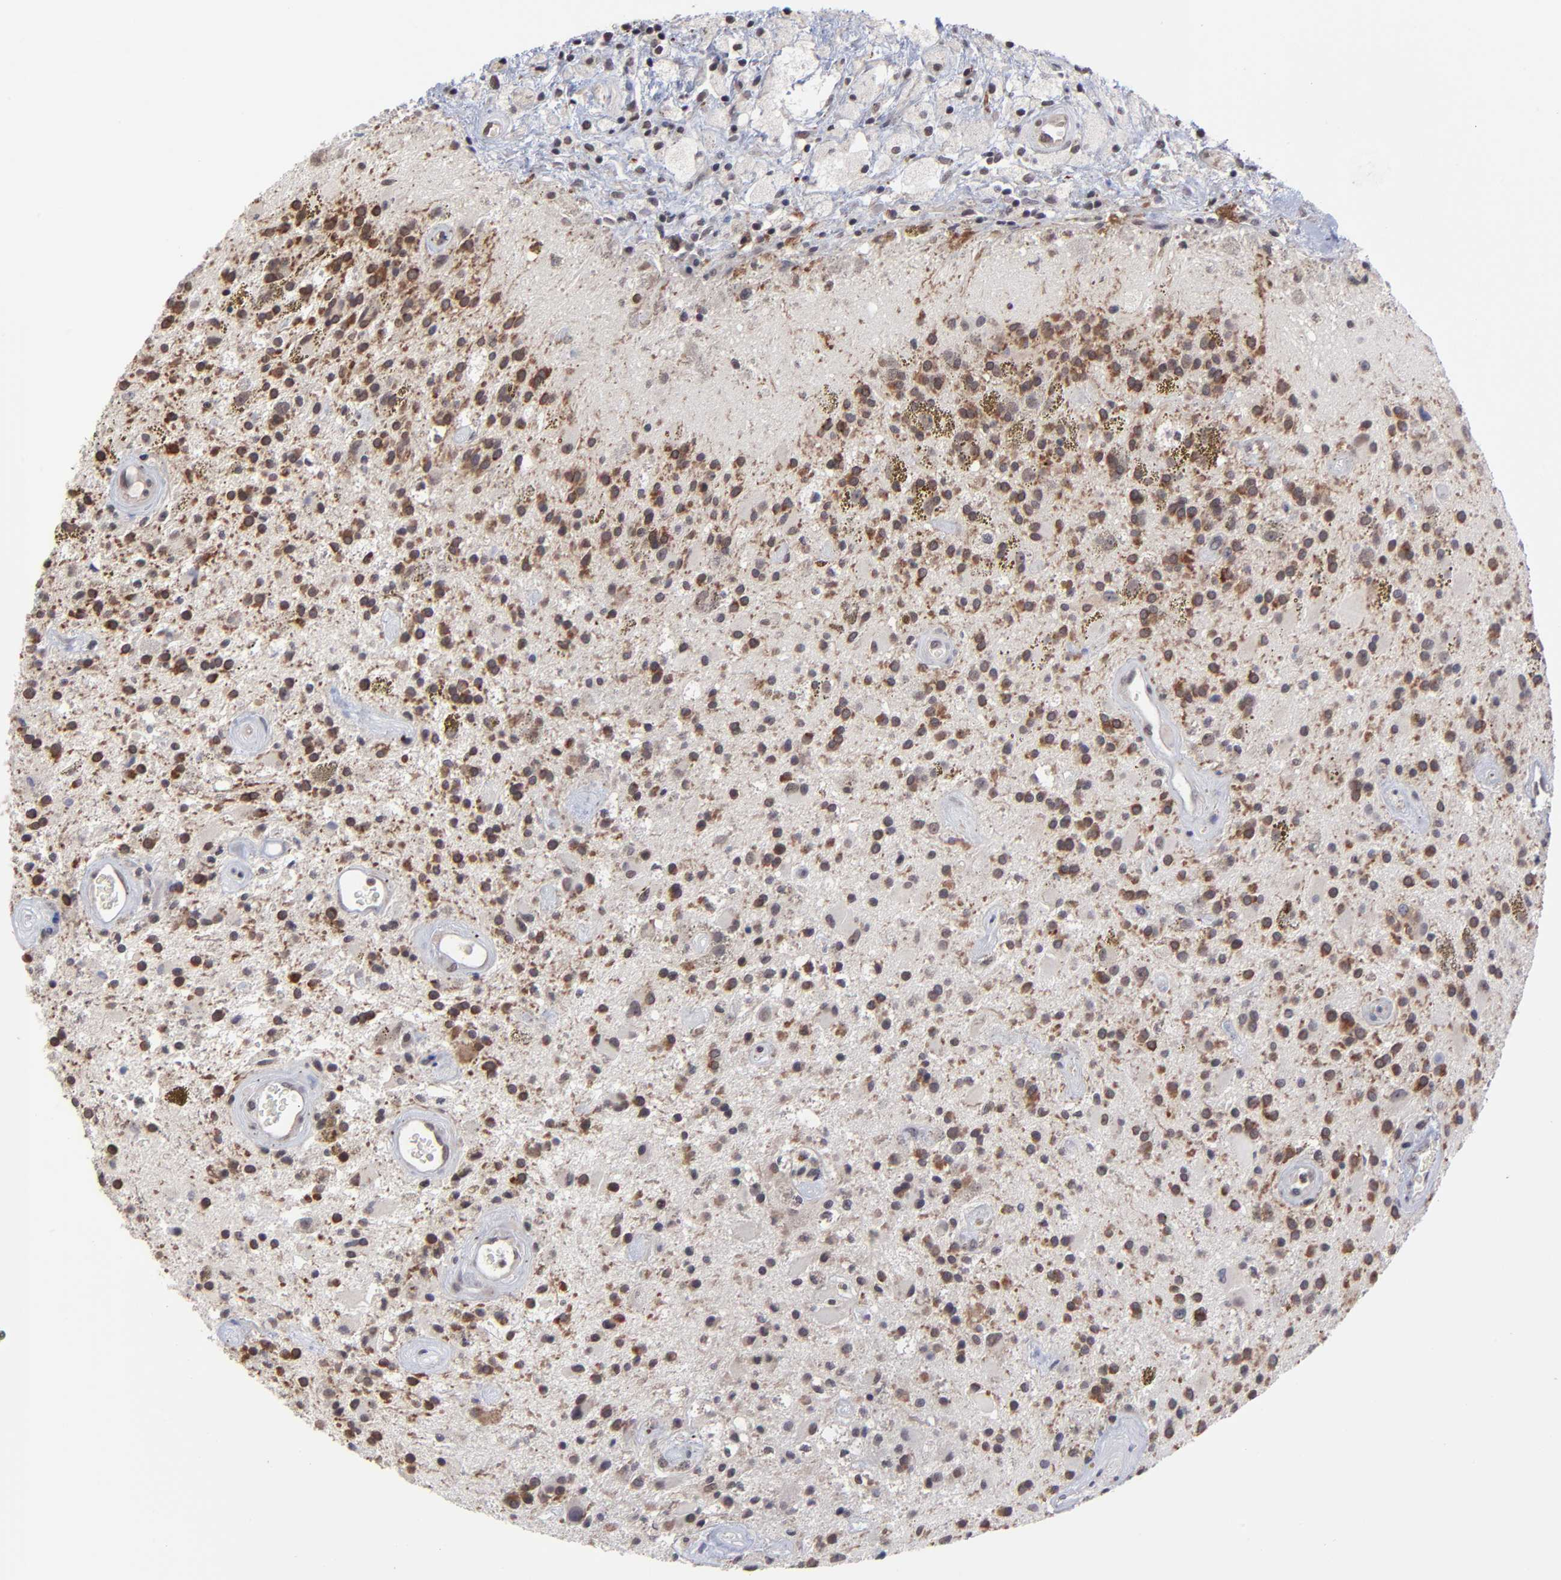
{"staining": {"intensity": "strong", "quantity": "25%-75%", "location": "cytoplasmic/membranous"}, "tissue": "glioma", "cell_type": "Tumor cells", "image_type": "cancer", "snomed": [{"axis": "morphology", "description": "Glioma, malignant, Low grade"}, {"axis": "topography", "description": "Brain"}], "caption": "Glioma tissue demonstrates strong cytoplasmic/membranous expression in approximately 25%-75% of tumor cells, visualized by immunohistochemistry.", "gene": "ZNF419", "patient": {"sex": "male", "age": 58}}